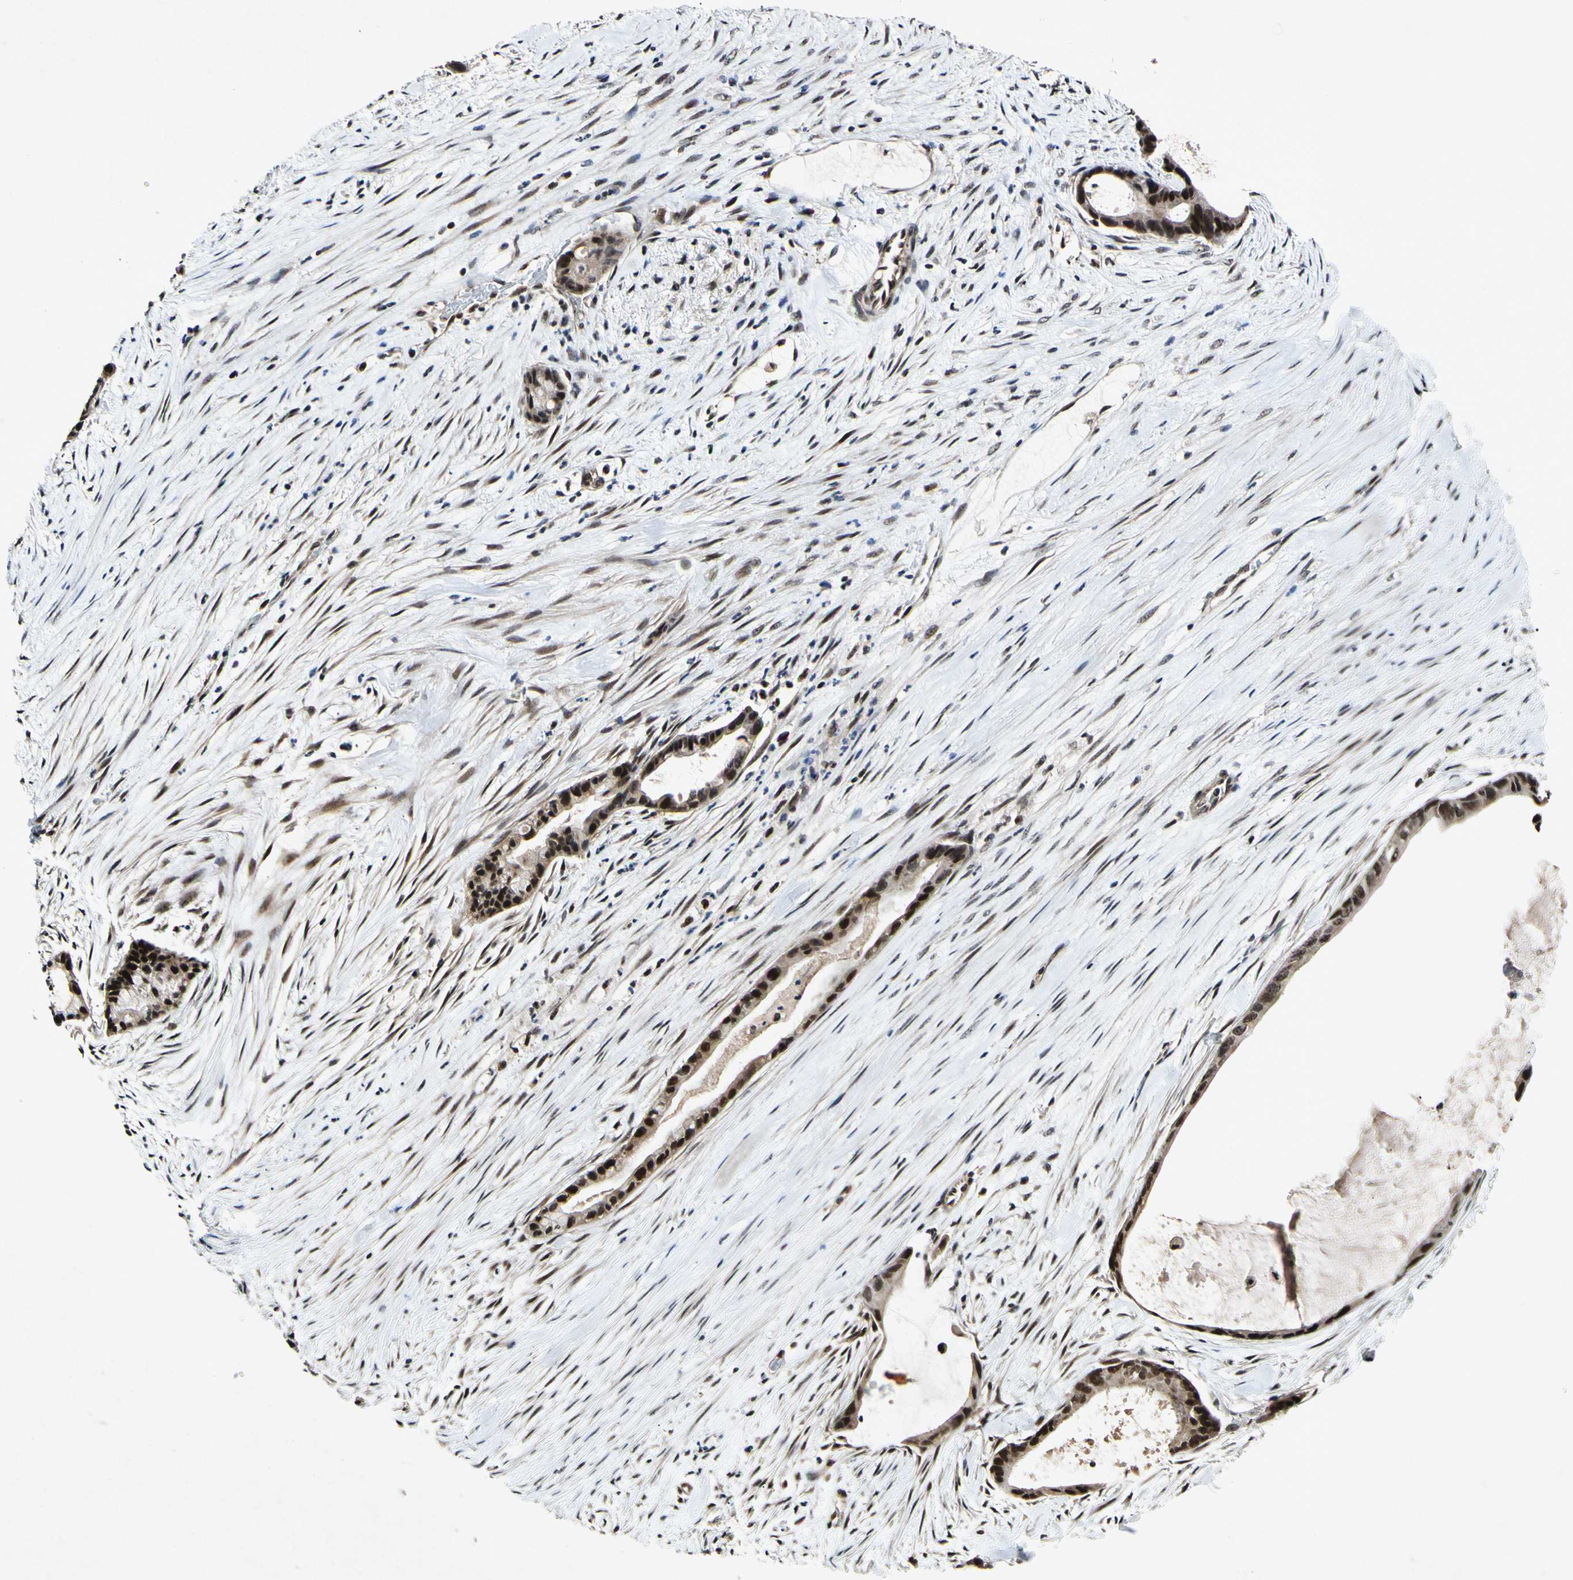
{"staining": {"intensity": "strong", "quantity": ">75%", "location": "nuclear"}, "tissue": "liver cancer", "cell_type": "Tumor cells", "image_type": "cancer", "snomed": [{"axis": "morphology", "description": "Cholangiocarcinoma"}, {"axis": "topography", "description": "Liver"}], "caption": "Liver cancer (cholangiocarcinoma) stained with a protein marker displays strong staining in tumor cells.", "gene": "POLR2F", "patient": {"sex": "female", "age": 55}}